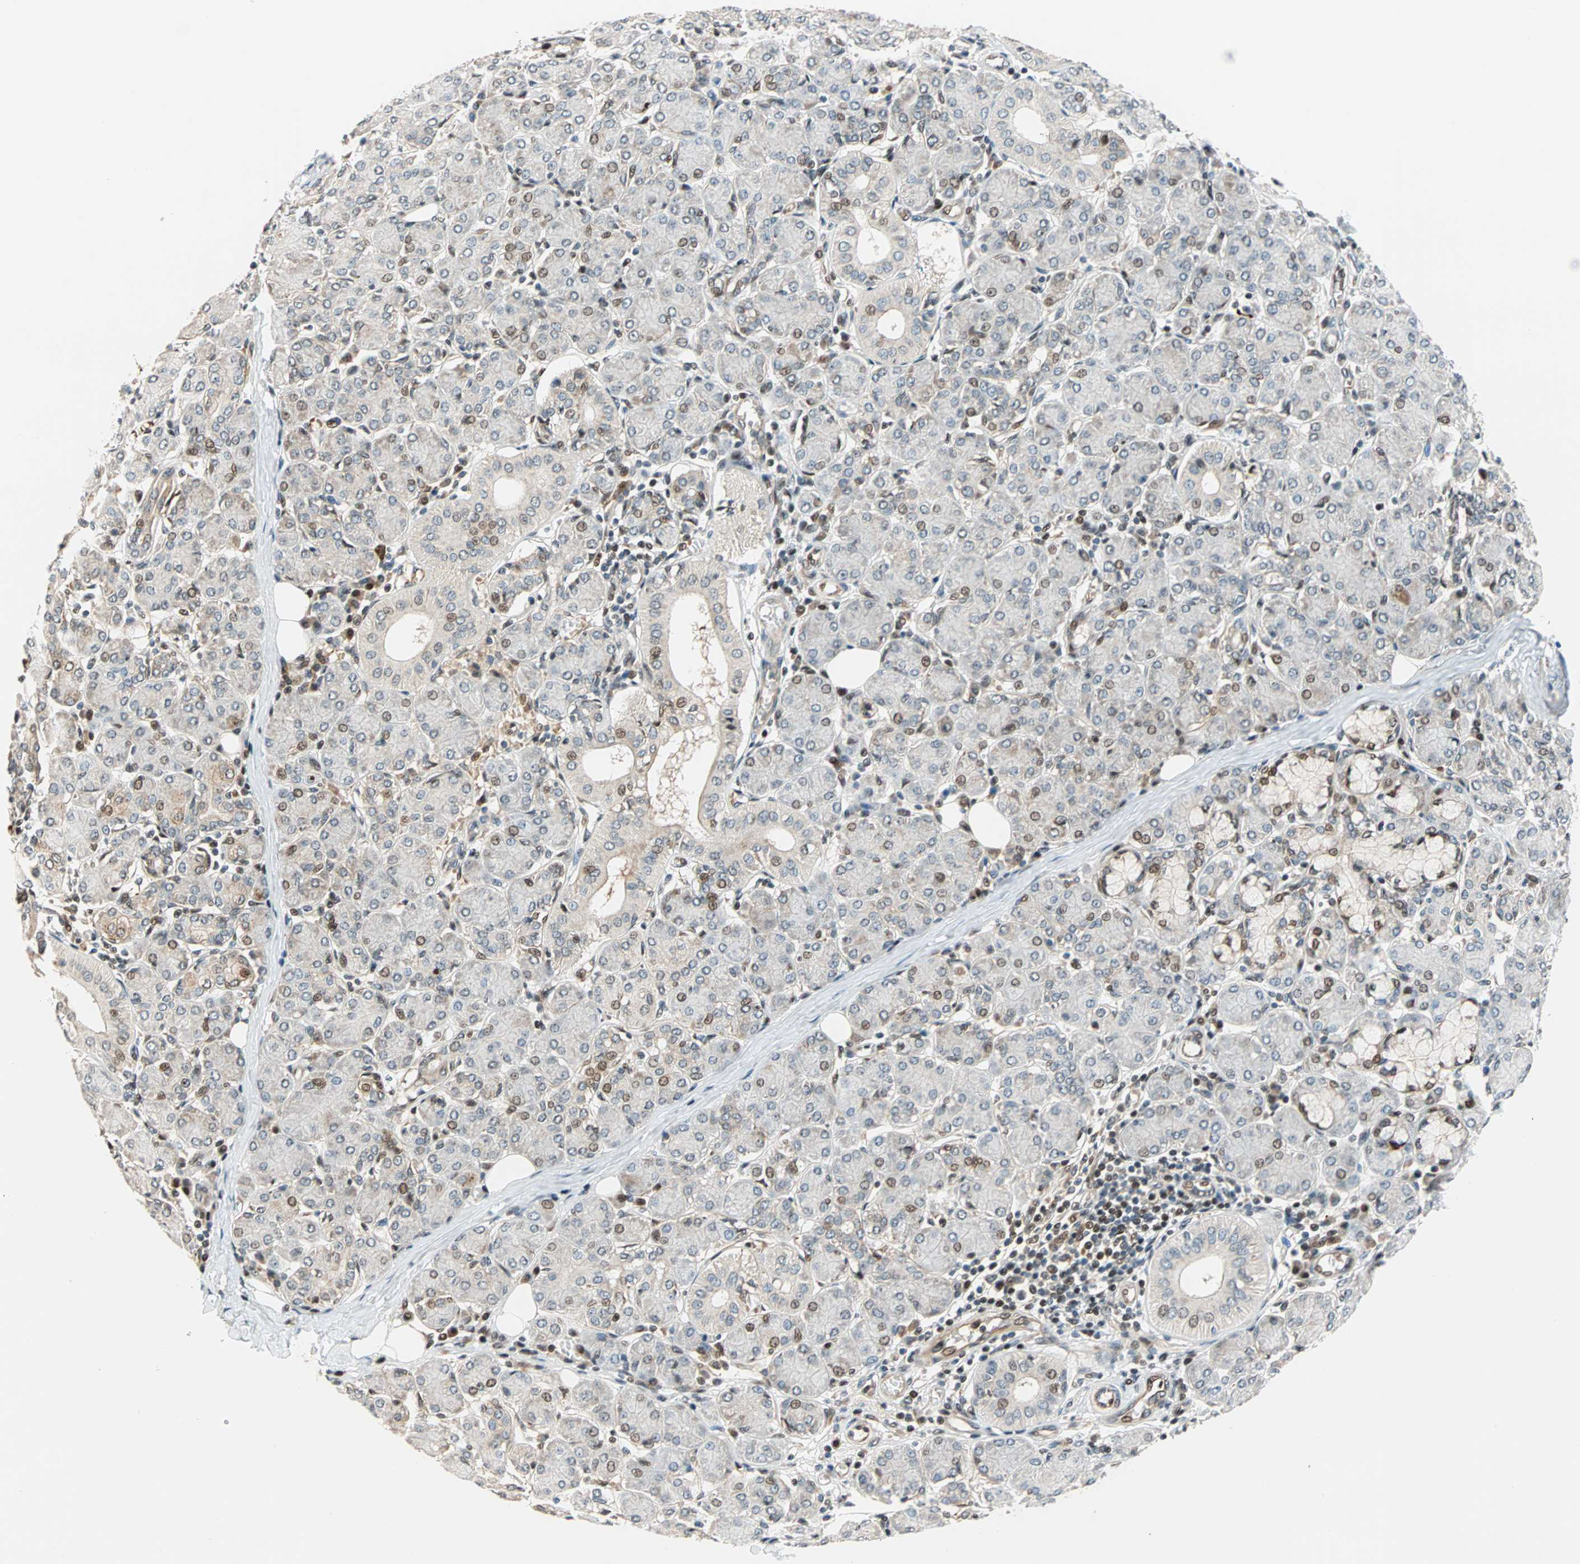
{"staining": {"intensity": "strong", "quantity": ">75%", "location": "nuclear"}, "tissue": "salivary gland", "cell_type": "Glandular cells", "image_type": "normal", "snomed": [{"axis": "morphology", "description": "Normal tissue, NOS"}, {"axis": "morphology", "description": "Inflammation, NOS"}, {"axis": "topography", "description": "Lymph node"}, {"axis": "topography", "description": "Salivary gland"}], "caption": "Strong nuclear staining is present in about >75% of glandular cells in normal salivary gland. The staining is performed using DAB (3,3'-diaminobenzidine) brown chromogen to label protein expression. The nuclei are counter-stained blue using hematoxylin.", "gene": "HECW1", "patient": {"sex": "male", "age": 3}}